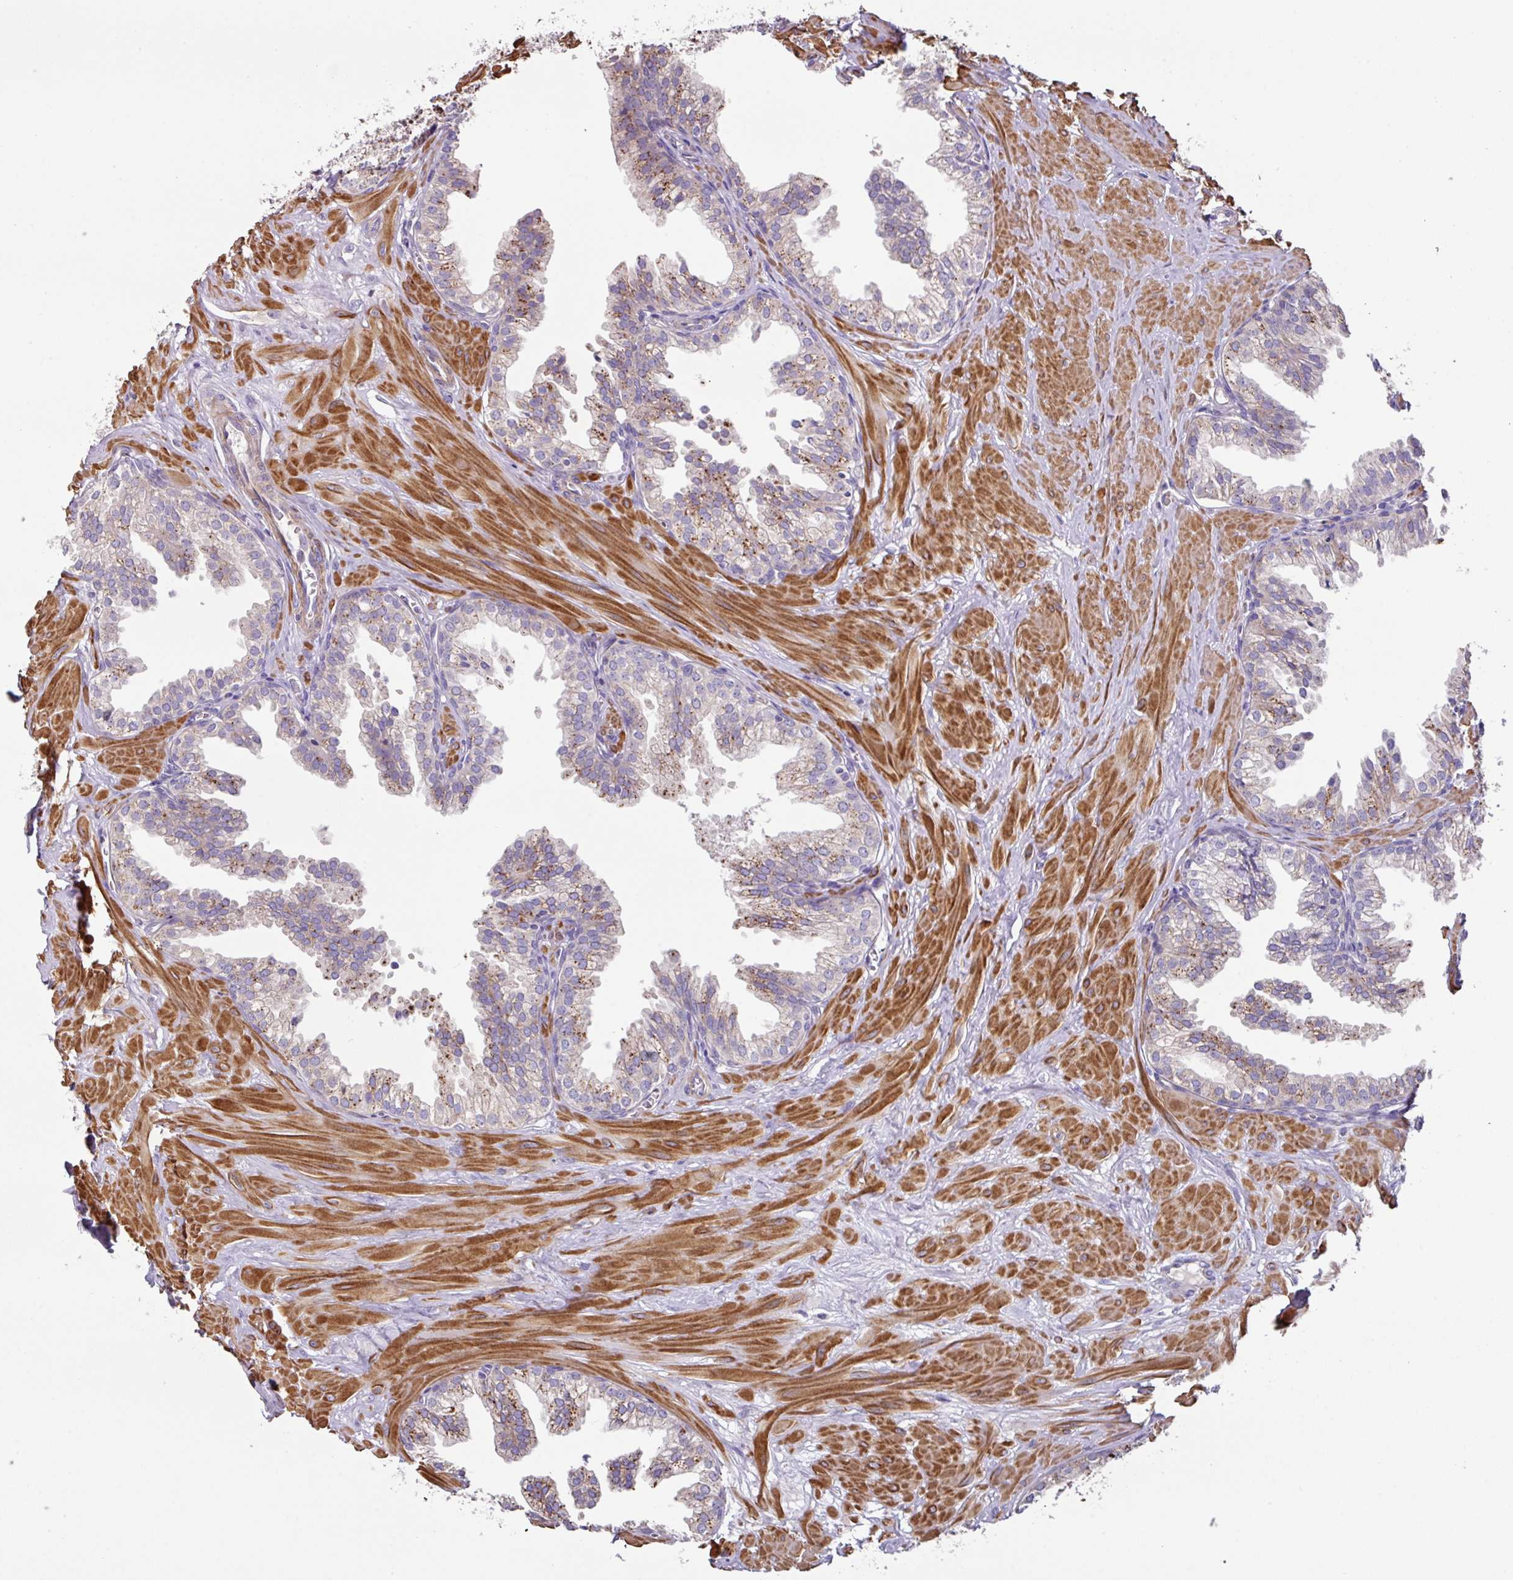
{"staining": {"intensity": "moderate", "quantity": "25%-75%", "location": "cytoplasmic/membranous"}, "tissue": "prostate", "cell_type": "Glandular cells", "image_type": "normal", "snomed": [{"axis": "morphology", "description": "Normal tissue, NOS"}, {"axis": "topography", "description": "Prostate"}, {"axis": "topography", "description": "Peripheral nerve tissue"}], "caption": "Protein expression by IHC shows moderate cytoplasmic/membranous expression in approximately 25%-75% of glandular cells in unremarkable prostate.", "gene": "MRRF", "patient": {"sex": "male", "age": 55}}